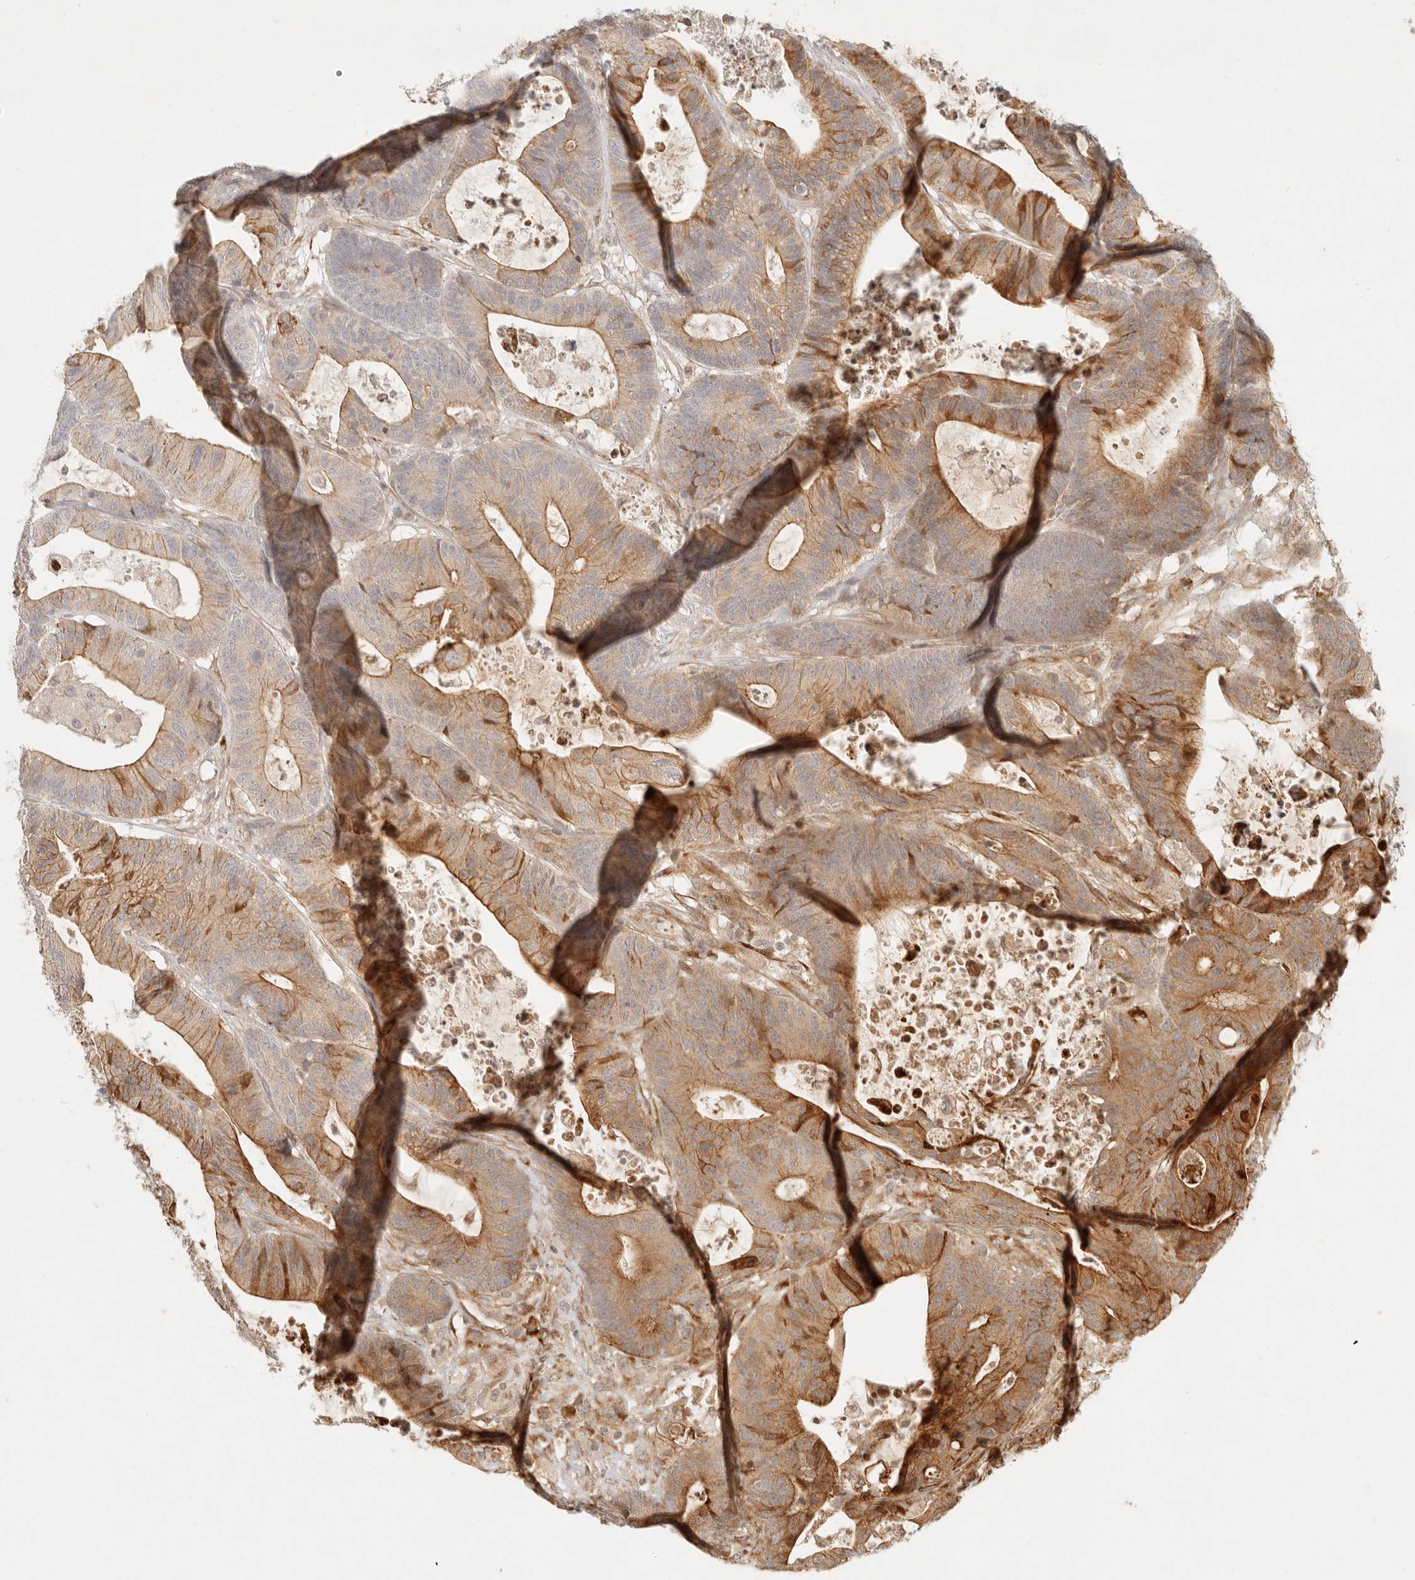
{"staining": {"intensity": "moderate", "quantity": ">75%", "location": "cytoplasmic/membranous"}, "tissue": "colorectal cancer", "cell_type": "Tumor cells", "image_type": "cancer", "snomed": [{"axis": "morphology", "description": "Adenocarcinoma, NOS"}, {"axis": "topography", "description": "Colon"}], "caption": "Human colorectal cancer stained with a brown dye demonstrates moderate cytoplasmic/membranous positive staining in about >75% of tumor cells.", "gene": "KLHL38", "patient": {"sex": "female", "age": 84}}